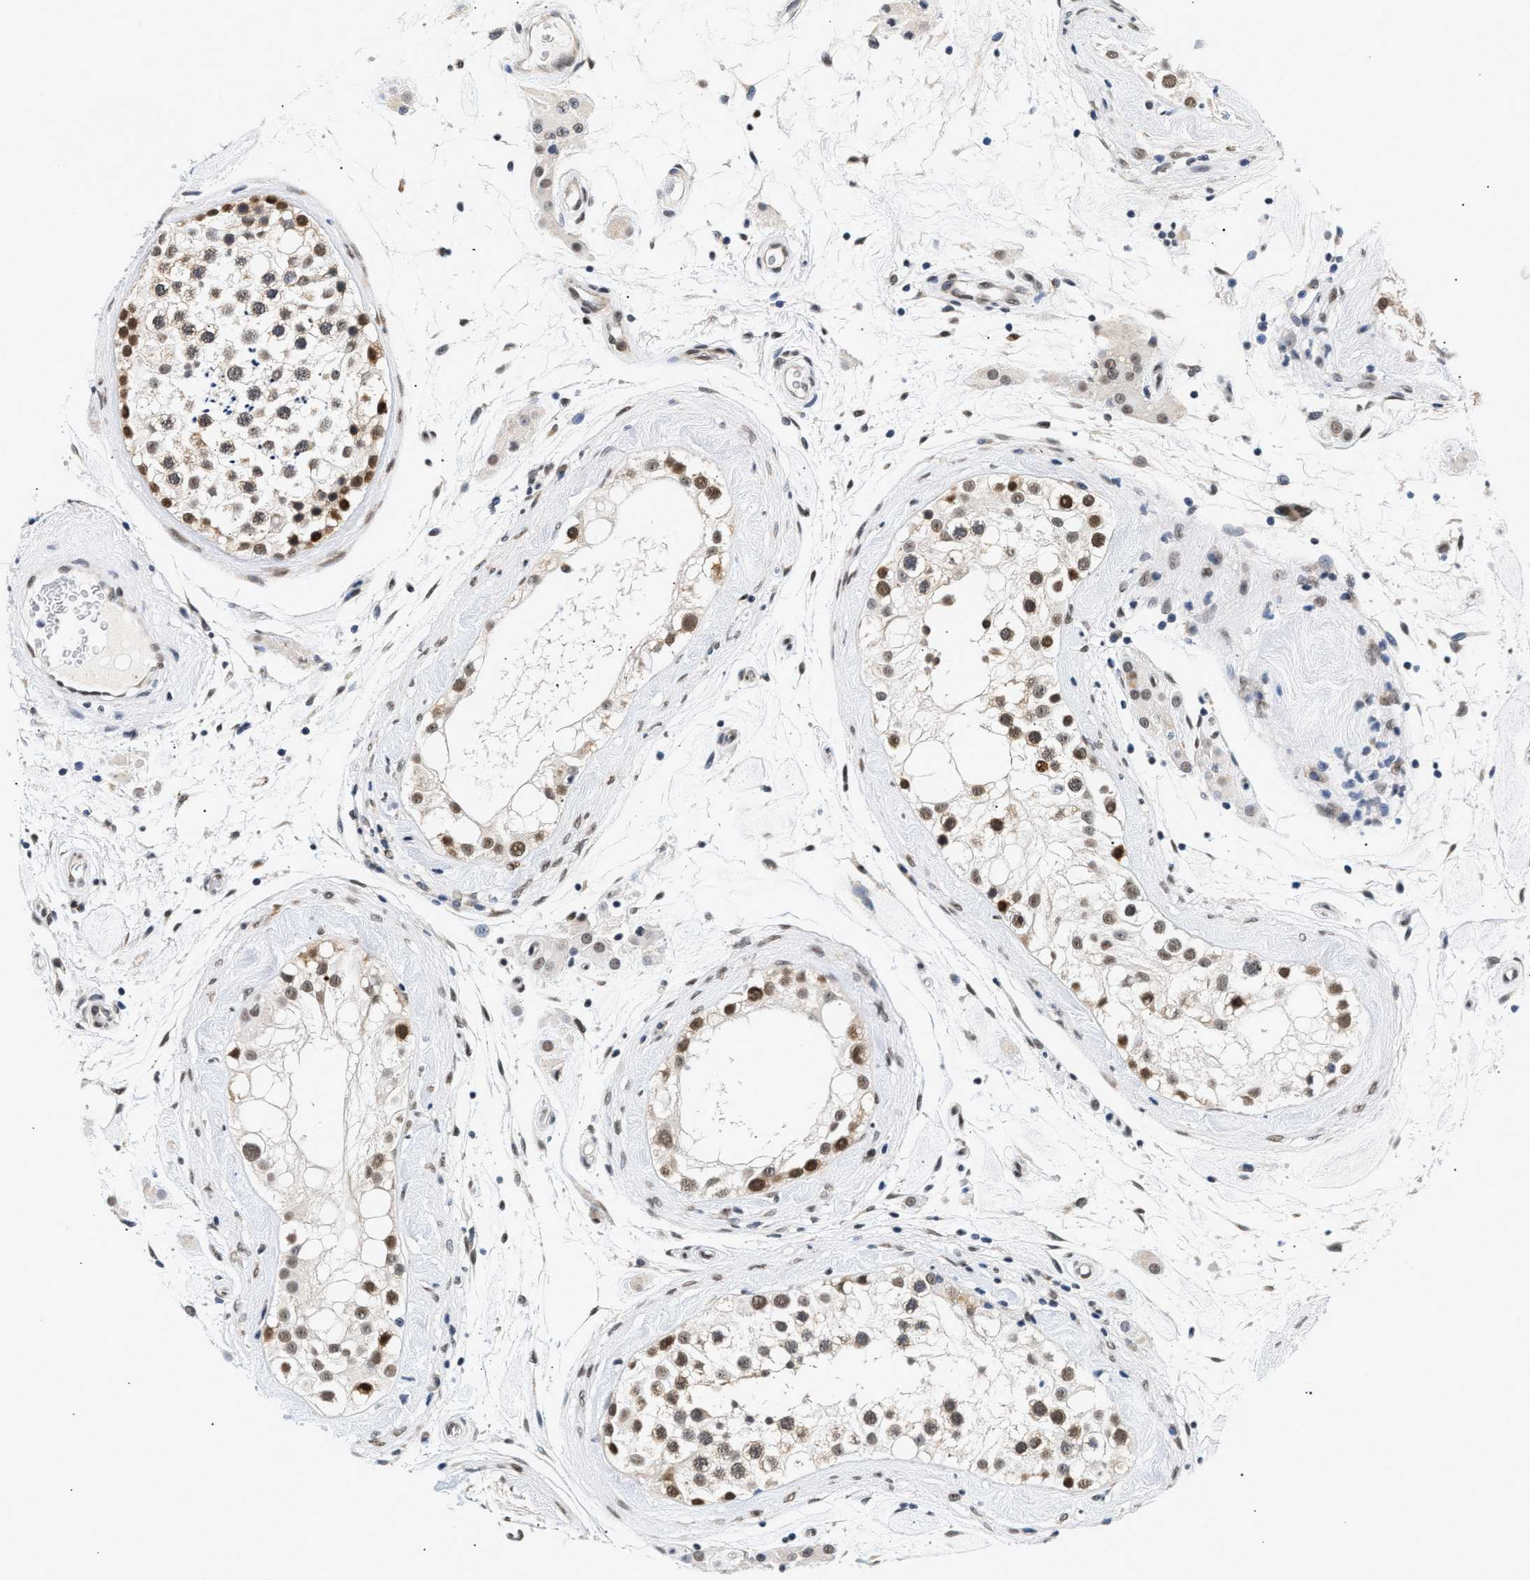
{"staining": {"intensity": "moderate", "quantity": ">75%", "location": "nuclear"}, "tissue": "testis", "cell_type": "Cells in seminiferous ducts", "image_type": "normal", "snomed": [{"axis": "morphology", "description": "Normal tissue, NOS"}, {"axis": "topography", "description": "Testis"}], "caption": "Testis stained for a protein reveals moderate nuclear positivity in cells in seminiferous ducts. (IHC, brightfield microscopy, high magnification).", "gene": "THOC1", "patient": {"sex": "male", "age": 46}}